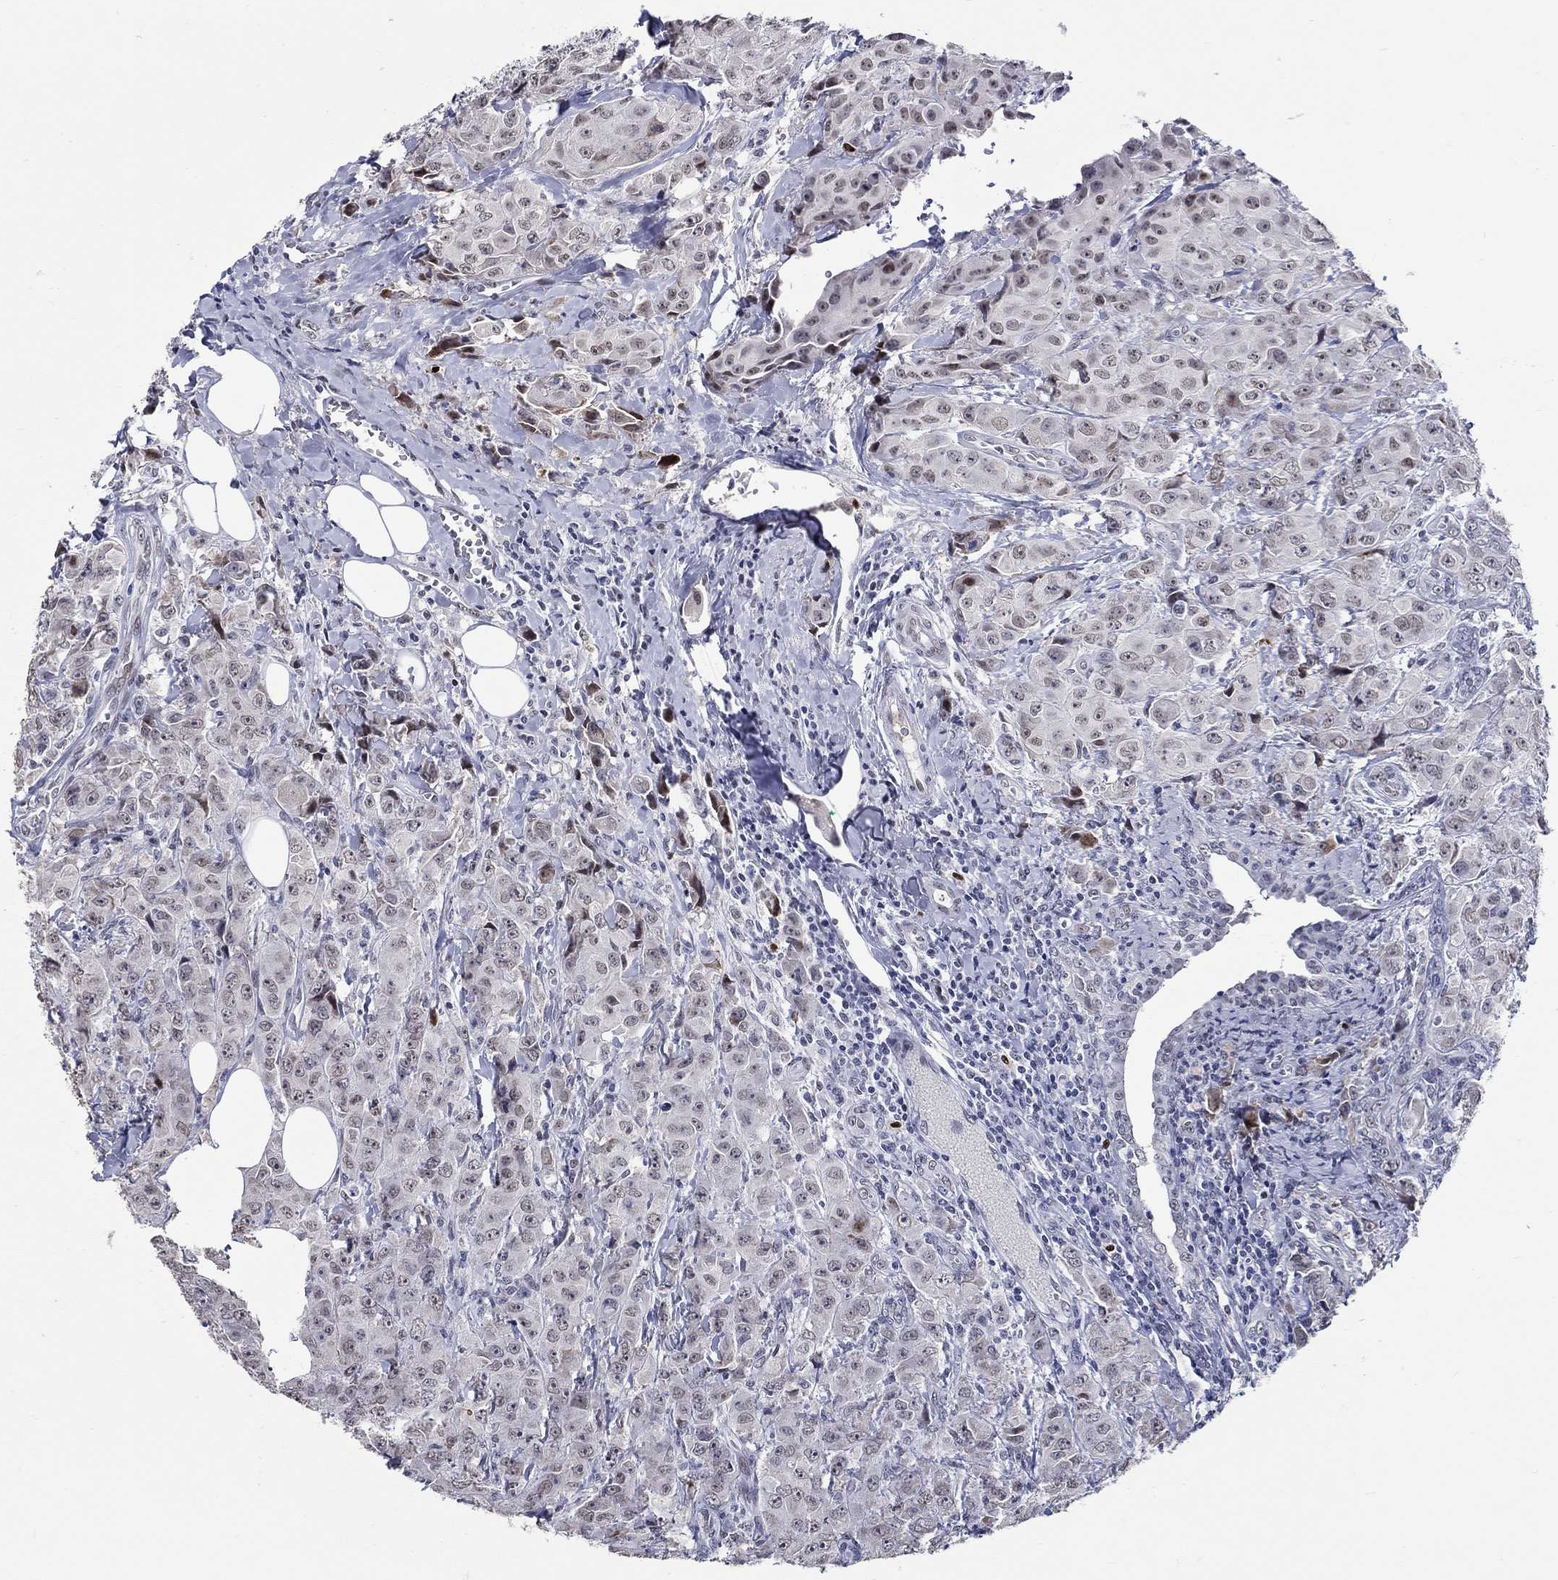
{"staining": {"intensity": "moderate", "quantity": "<25%", "location": "nuclear"}, "tissue": "breast cancer", "cell_type": "Tumor cells", "image_type": "cancer", "snomed": [{"axis": "morphology", "description": "Duct carcinoma"}, {"axis": "topography", "description": "Breast"}], "caption": "Brown immunohistochemical staining in human breast intraductal carcinoma shows moderate nuclear staining in approximately <25% of tumor cells. Nuclei are stained in blue.", "gene": "GATA2", "patient": {"sex": "female", "age": 43}}